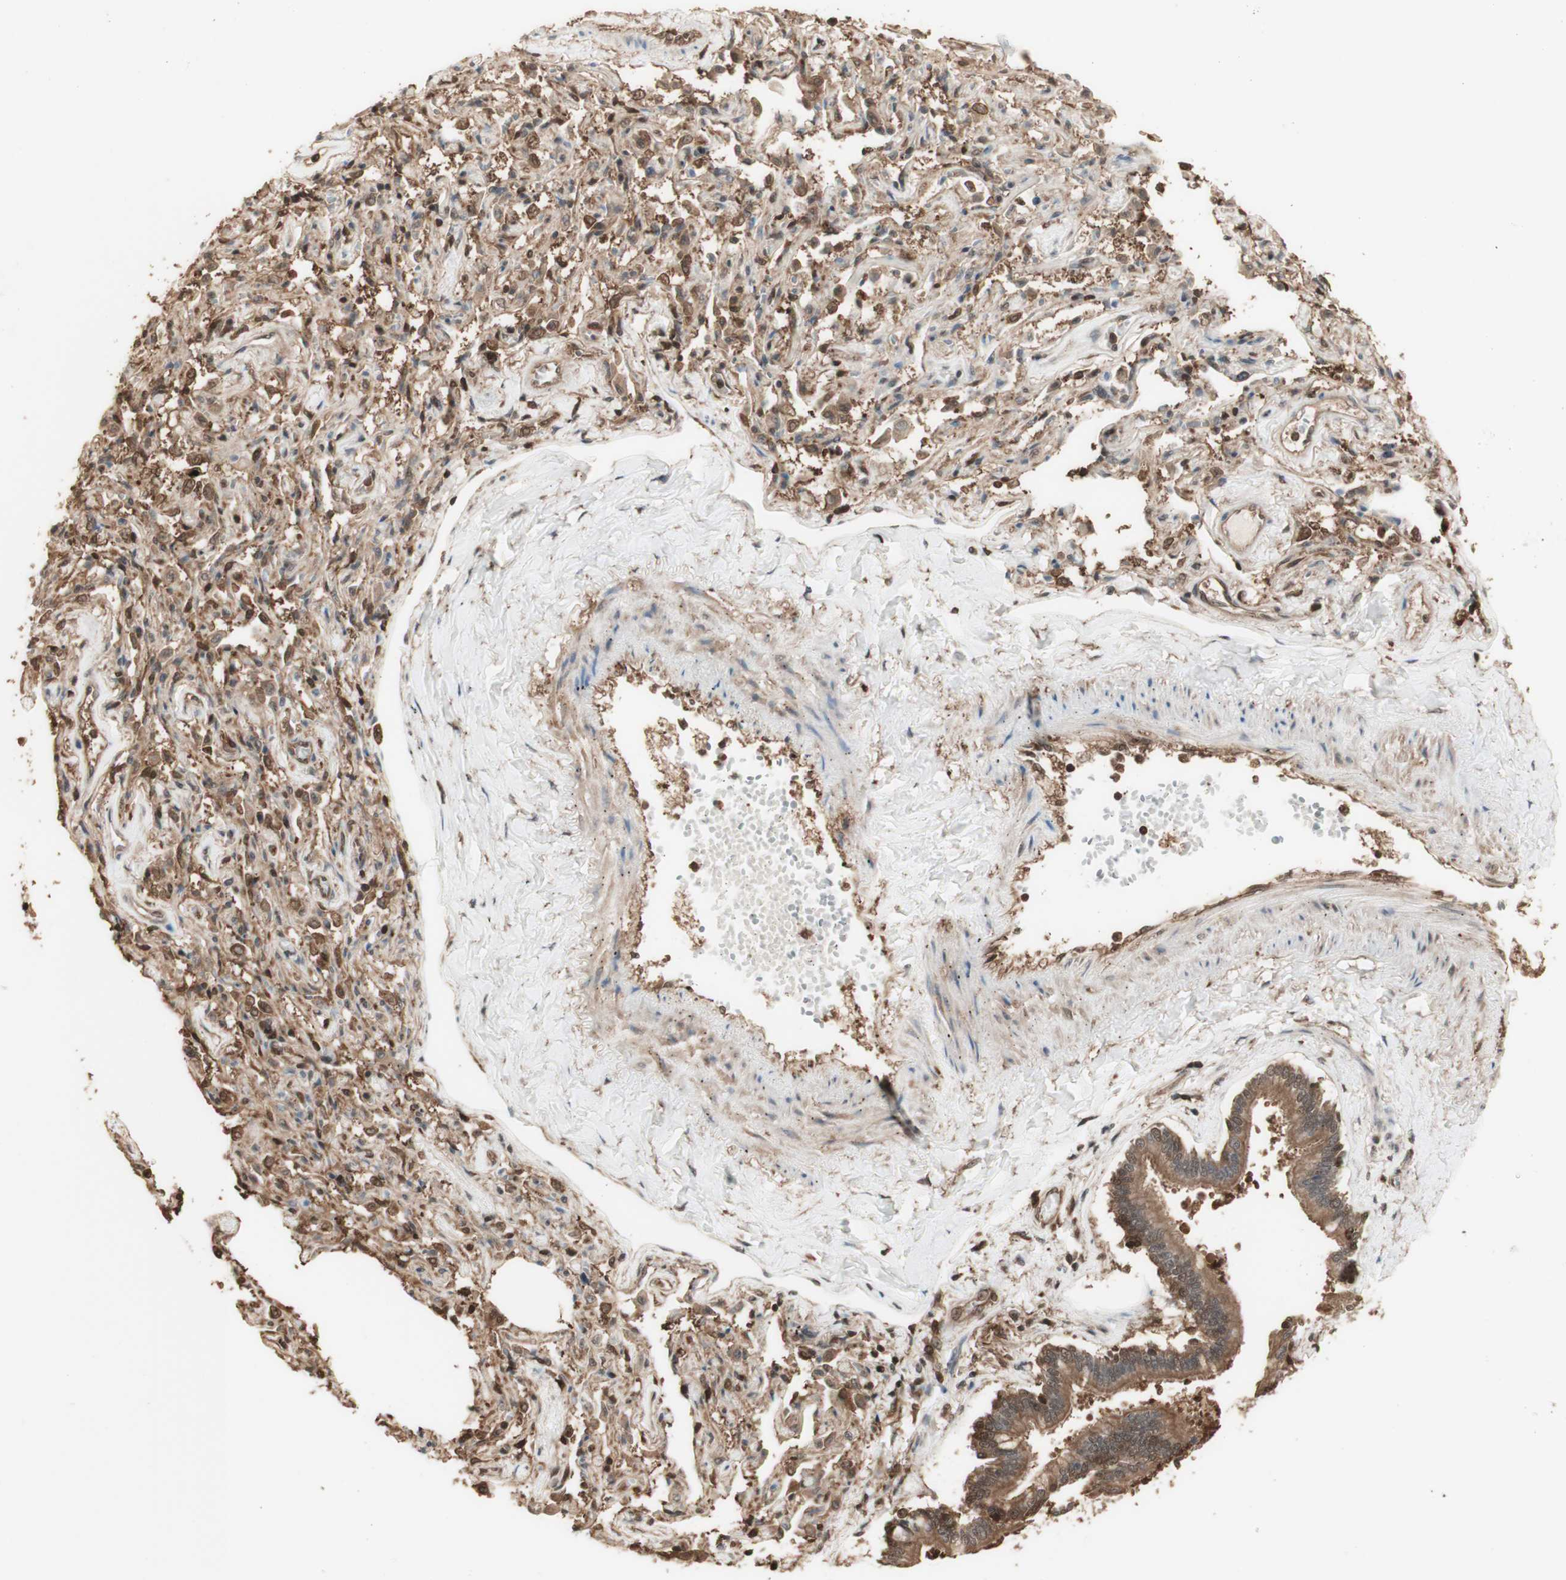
{"staining": {"intensity": "moderate", "quantity": ">75%", "location": "cytoplasmic/membranous"}, "tissue": "bronchus", "cell_type": "Respiratory epithelial cells", "image_type": "normal", "snomed": [{"axis": "morphology", "description": "Normal tissue, NOS"}, {"axis": "topography", "description": "Bronchus"}, {"axis": "topography", "description": "Lung"}], "caption": "This is a micrograph of immunohistochemistry staining of unremarkable bronchus, which shows moderate staining in the cytoplasmic/membranous of respiratory epithelial cells.", "gene": "YWHAB", "patient": {"sex": "male", "age": 64}}